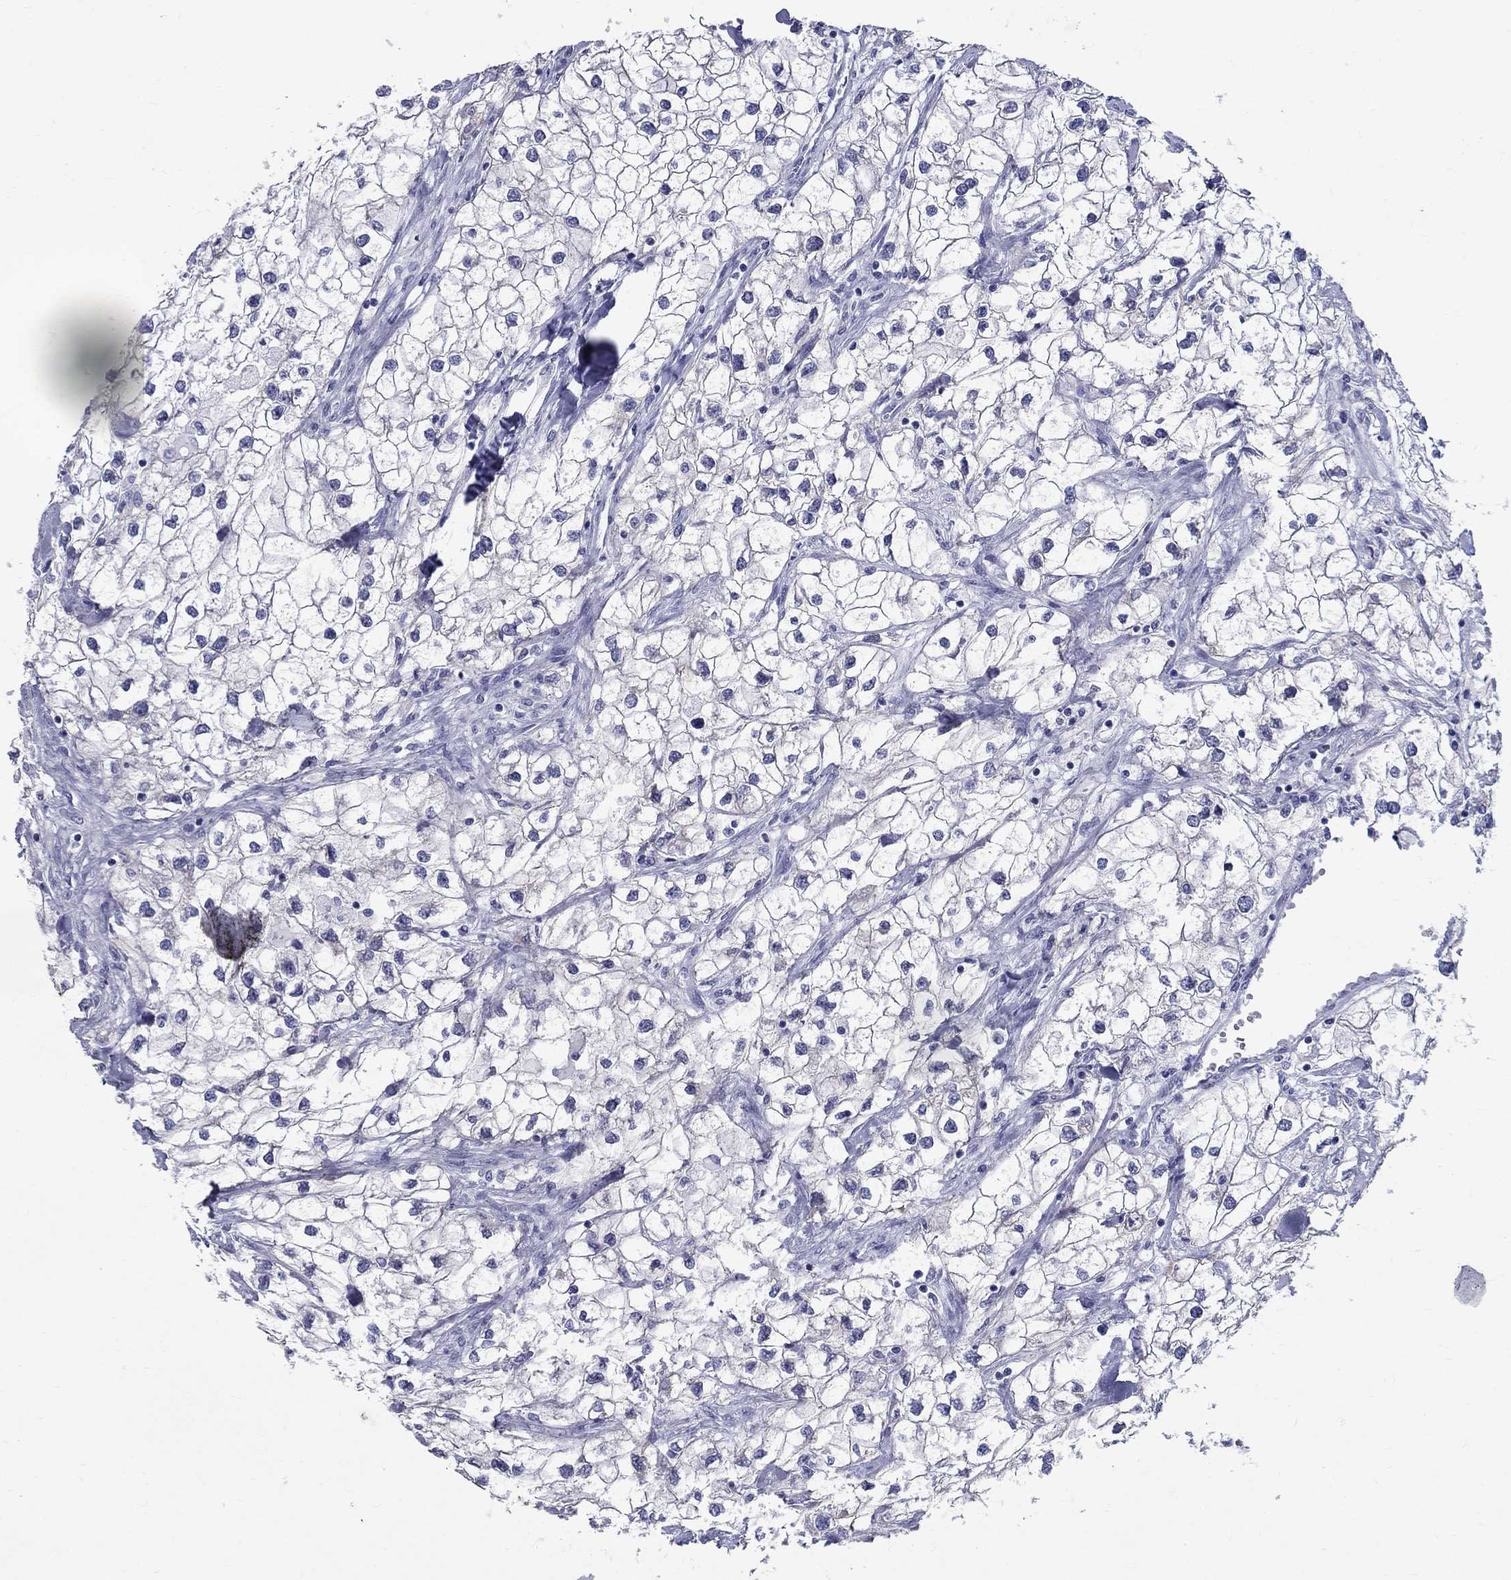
{"staining": {"intensity": "negative", "quantity": "none", "location": "none"}, "tissue": "renal cancer", "cell_type": "Tumor cells", "image_type": "cancer", "snomed": [{"axis": "morphology", "description": "Adenocarcinoma, NOS"}, {"axis": "topography", "description": "Kidney"}], "caption": "A micrograph of renal adenocarcinoma stained for a protein displays no brown staining in tumor cells.", "gene": "CEP43", "patient": {"sex": "male", "age": 59}}